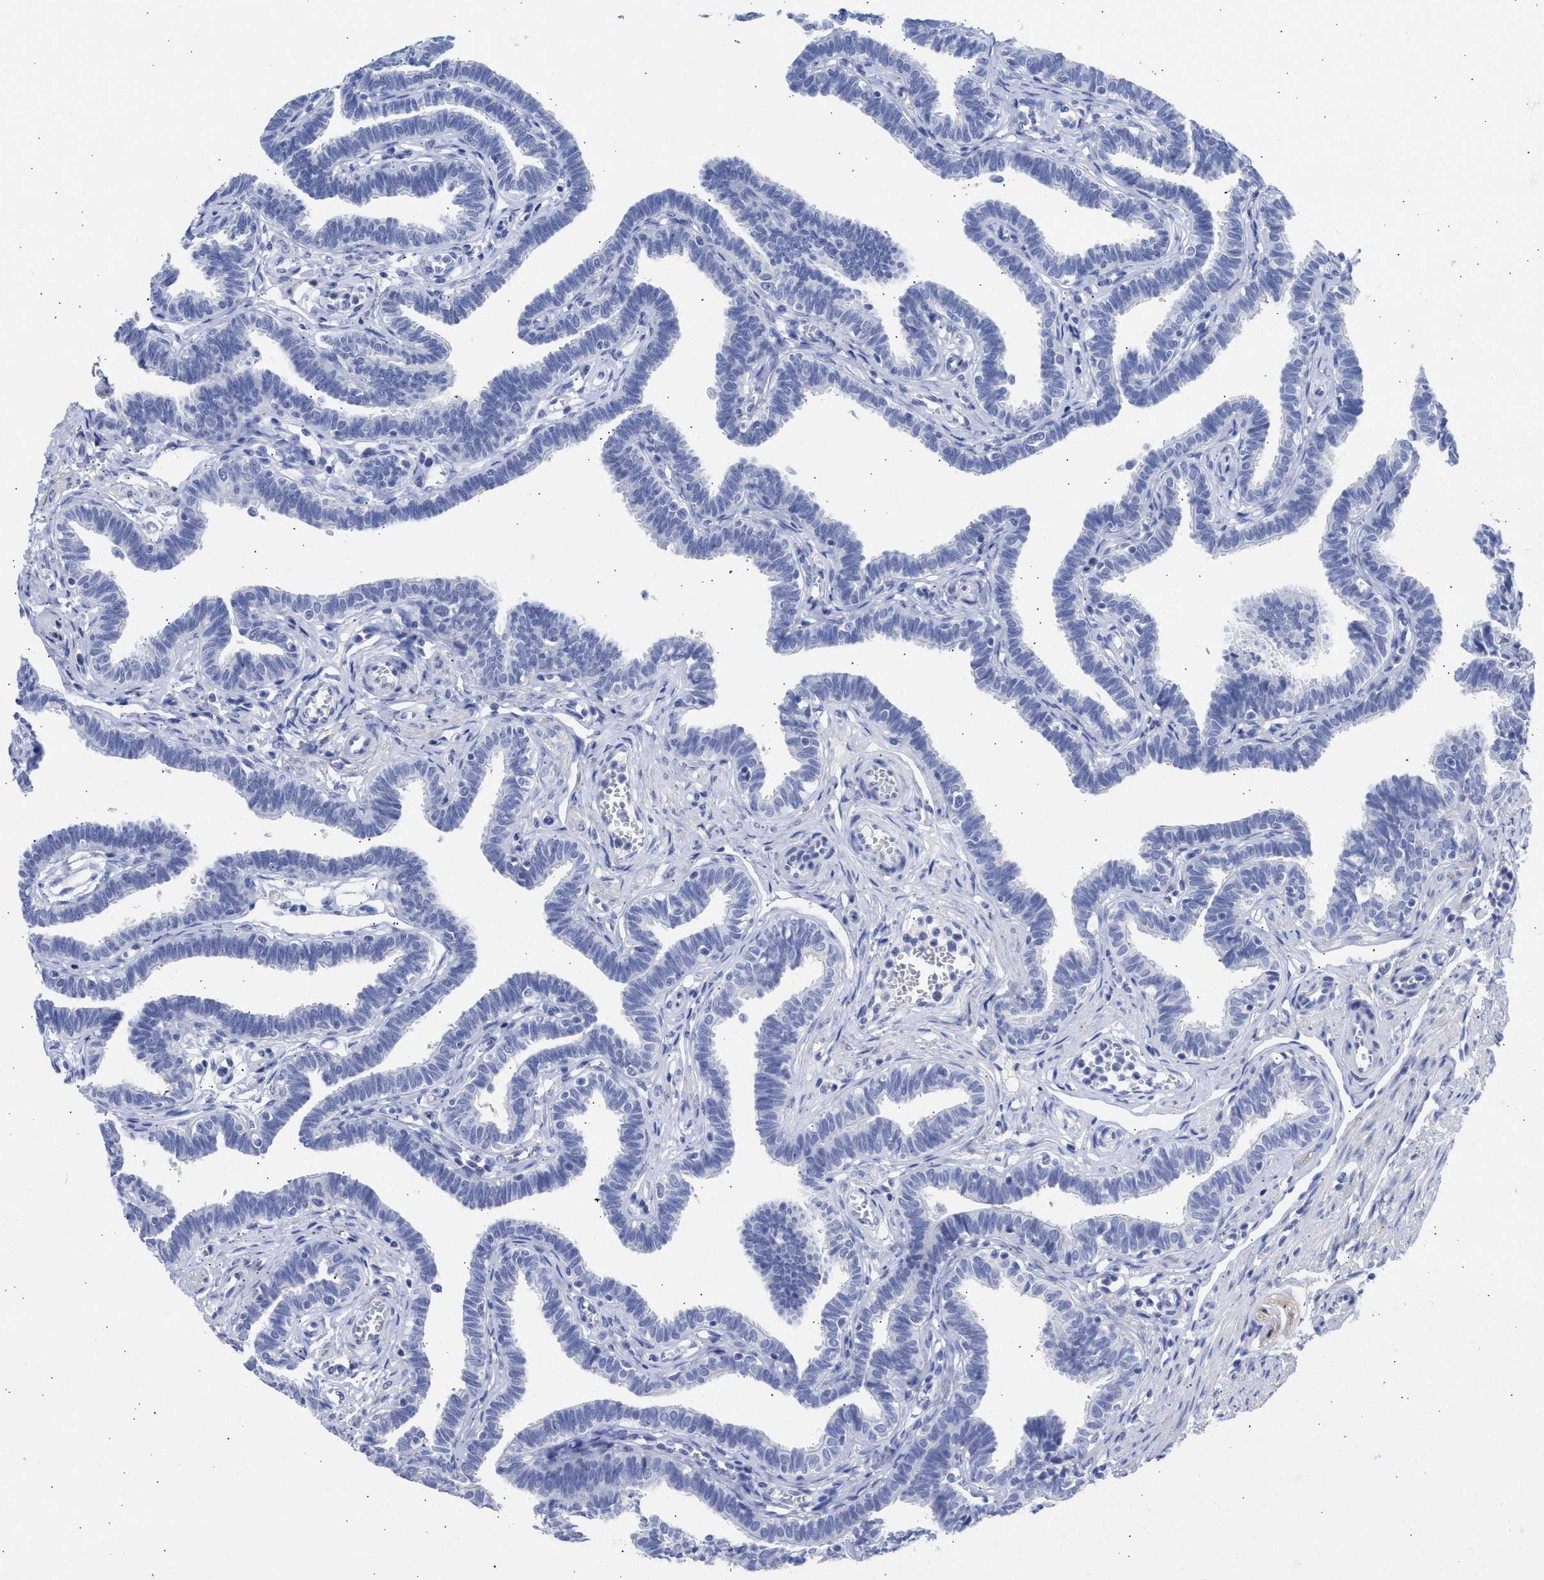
{"staining": {"intensity": "negative", "quantity": "none", "location": "none"}, "tissue": "fallopian tube", "cell_type": "Glandular cells", "image_type": "normal", "snomed": [{"axis": "morphology", "description": "Normal tissue, NOS"}, {"axis": "topography", "description": "Fallopian tube"}, {"axis": "topography", "description": "Ovary"}], "caption": "Glandular cells show no significant protein positivity in benign fallopian tube.", "gene": "NCAM1", "patient": {"sex": "female", "age": 23}}